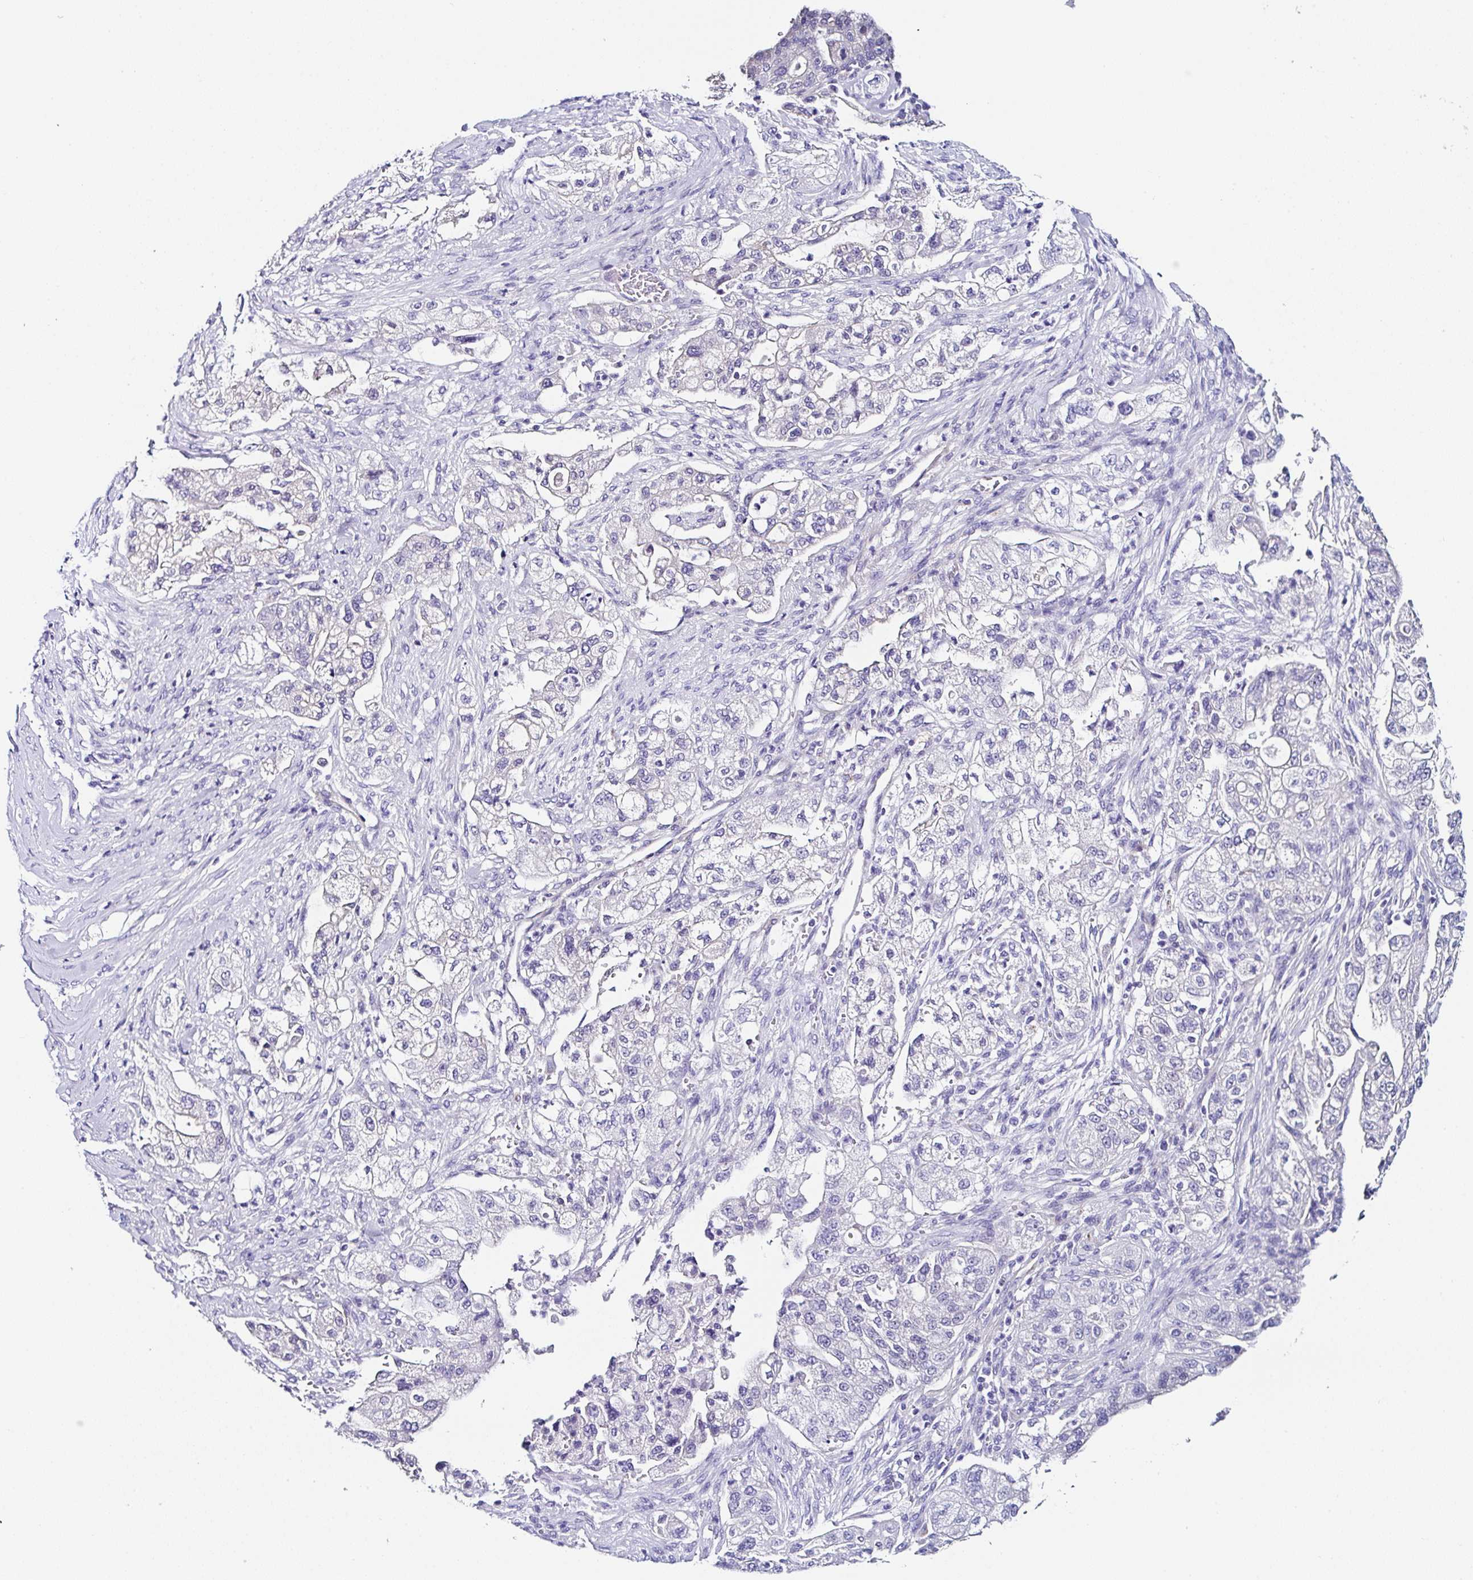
{"staining": {"intensity": "negative", "quantity": "none", "location": "none"}, "tissue": "pancreatic cancer", "cell_type": "Tumor cells", "image_type": "cancer", "snomed": [{"axis": "morphology", "description": "Adenocarcinoma, NOS"}, {"axis": "topography", "description": "Pancreas"}], "caption": "Immunohistochemical staining of human pancreatic adenocarcinoma reveals no significant staining in tumor cells. (Brightfield microscopy of DAB immunohistochemistry at high magnification).", "gene": "TMPRSS11E", "patient": {"sex": "female", "age": 78}}